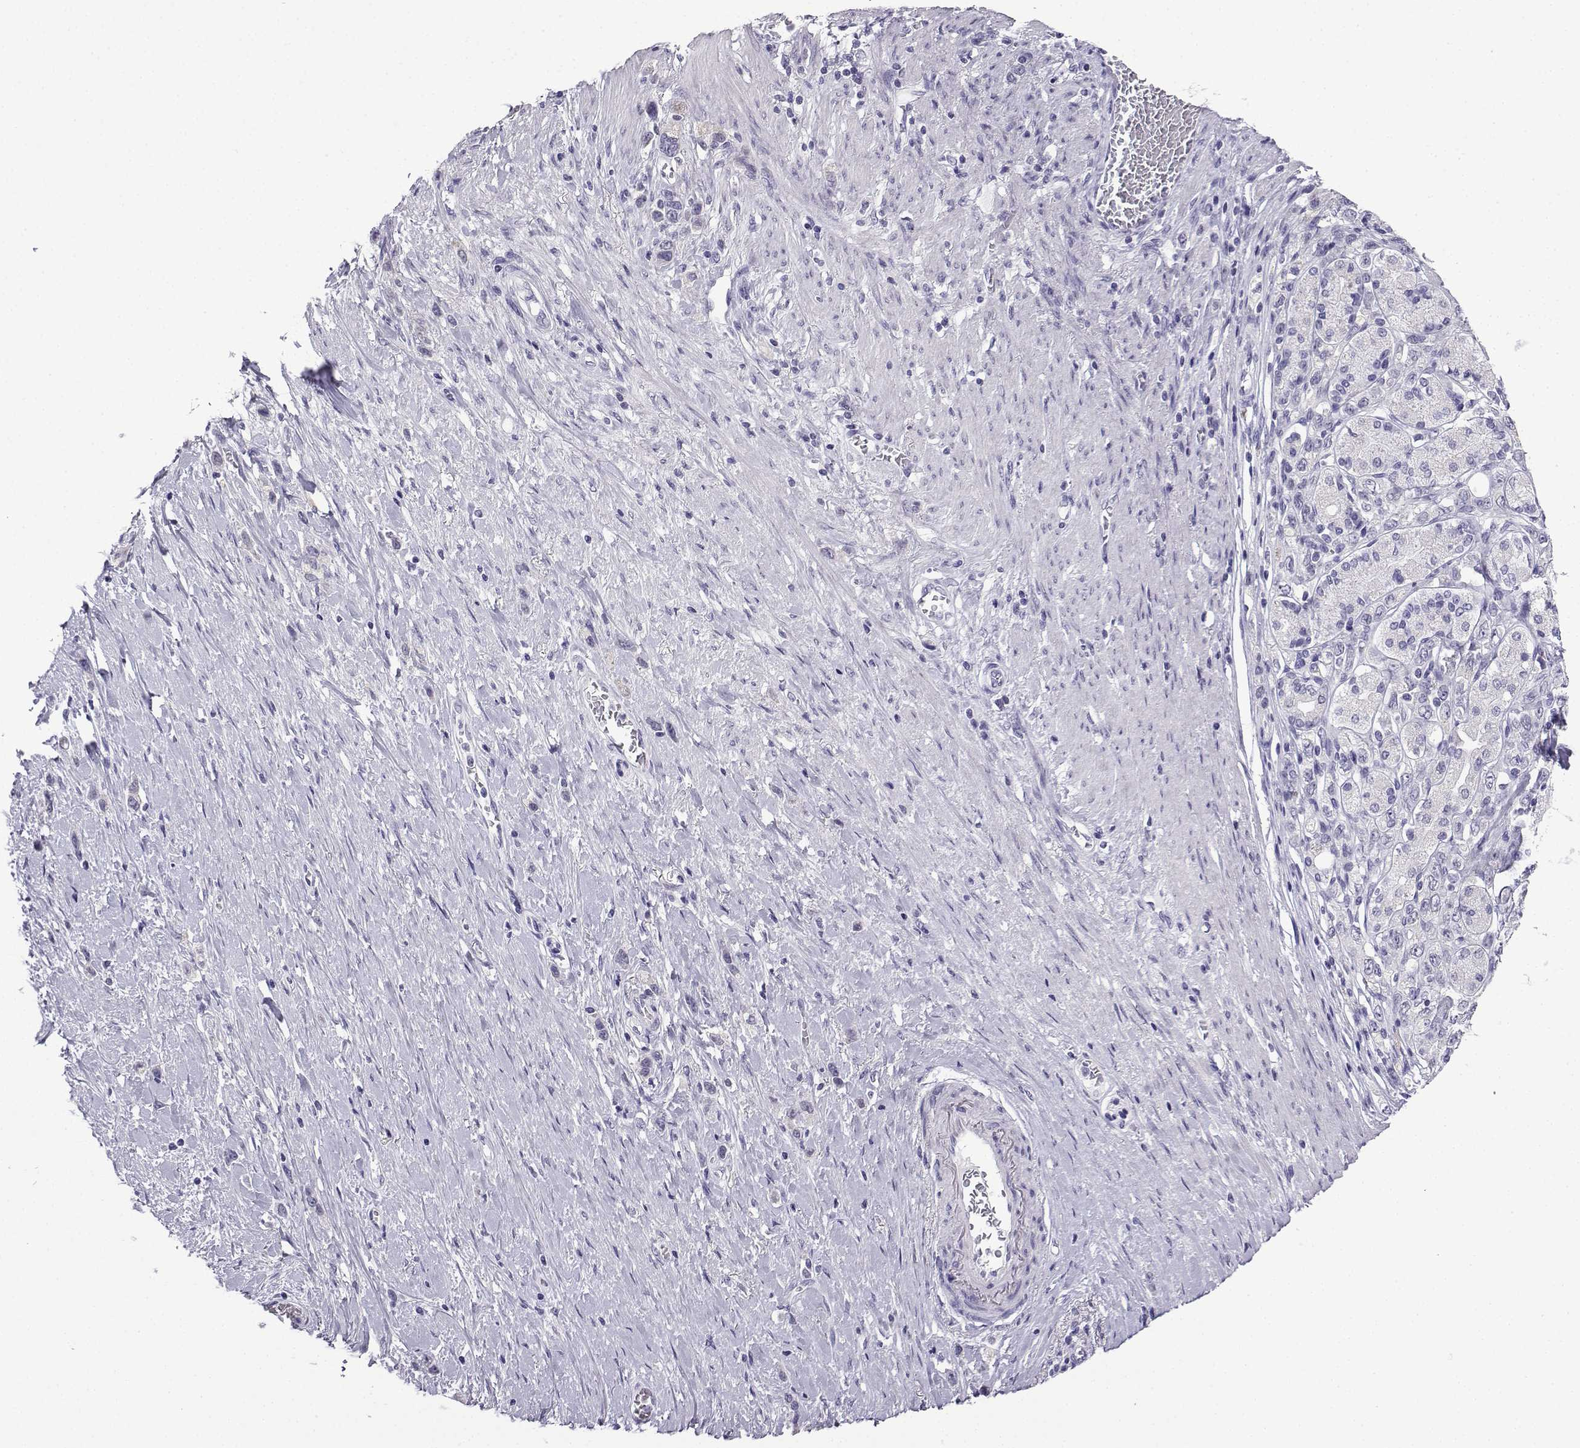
{"staining": {"intensity": "negative", "quantity": "none", "location": "none"}, "tissue": "stomach cancer", "cell_type": "Tumor cells", "image_type": "cancer", "snomed": [{"axis": "morphology", "description": "Normal tissue, NOS"}, {"axis": "morphology", "description": "Adenocarcinoma, NOS"}, {"axis": "morphology", "description": "Adenocarcinoma, High grade"}, {"axis": "topography", "description": "Stomach, upper"}, {"axis": "topography", "description": "Stomach"}], "caption": "Protein analysis of stomach cancer demonstrates no significant positivity in tumor cells.", "gene": "ACRBP", "patient": {"sex": "female", "age": 65}}